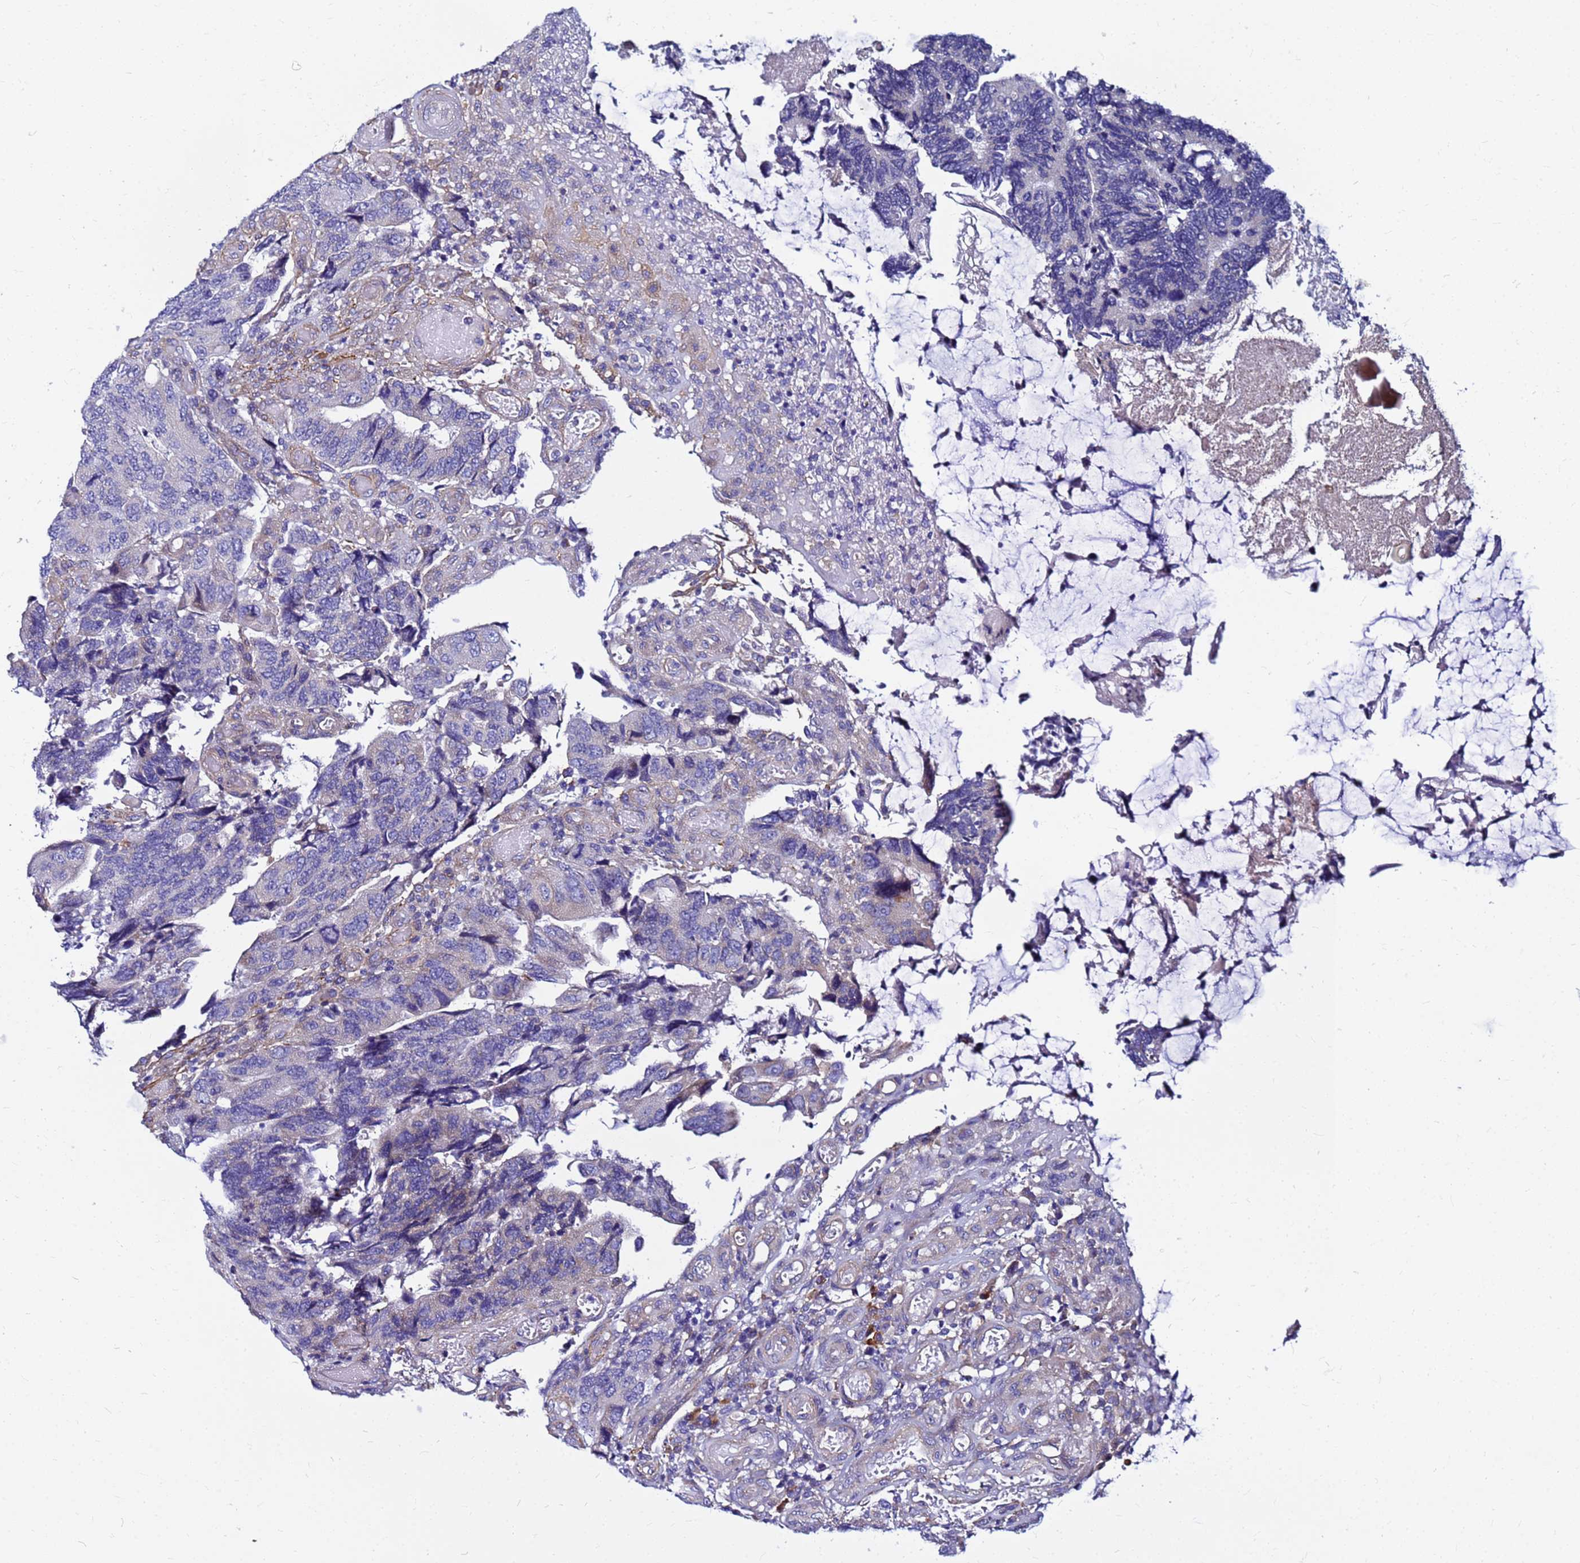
{"staining": {"intensity": "negative", "quantity": "none", "location": "none"}, "tissue": "colorectal cancer", "cell_type": "Tumor cells", "image_type": "cancer", "snomed": [{"axis": "morphology", "description": "Adenocarcinoma, NOS"}, {"axis": "topography", "description": "Colon"}], "caption": "The image shows no staining of tumor cells in colorectal cancer (adenocarcinoma).", "gene": "JRKL", "patient": {"sex": "male", "age": 87}}